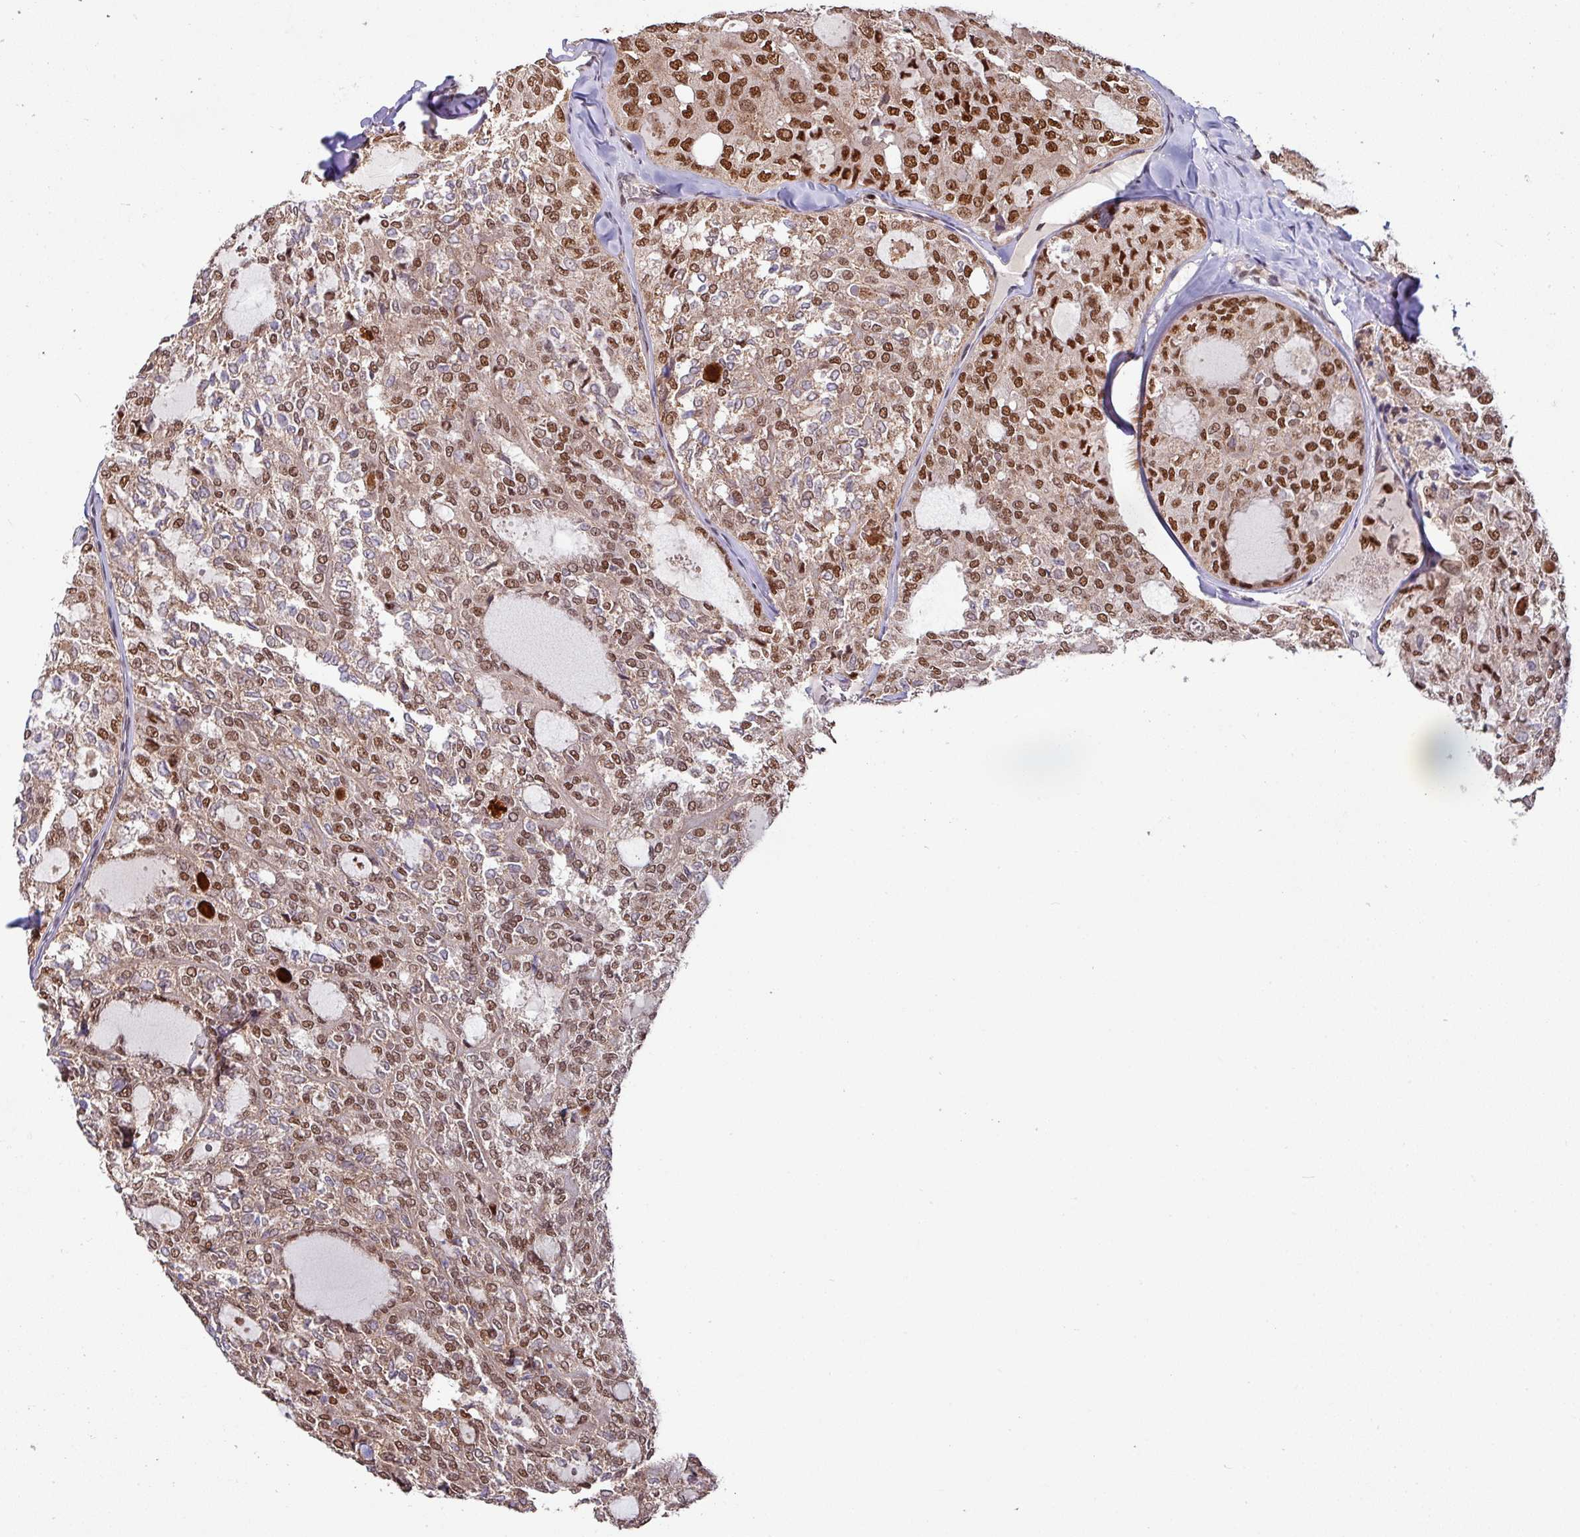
{"staining": {"intensity": "strong", "quantity": ">75%", "location": "nuclear"}, "tissue": "thyroid cancer", "cell_type": "Tumor cells", "image_type": "cancer", "snomed": [{"axis": "morphology", "description": "Follicular adenoma carcinoma, NOS"}, {"axis": "topography", "description": "Thyroid gland"}], "caption": "Tumor cells exhibit high levels of strong nuclear expression in approximately >75% of cells in follicular adenoma carcinoma (thyroid).", "gene": "PHF23", "patient": {"sex": "male", "age": 75}}